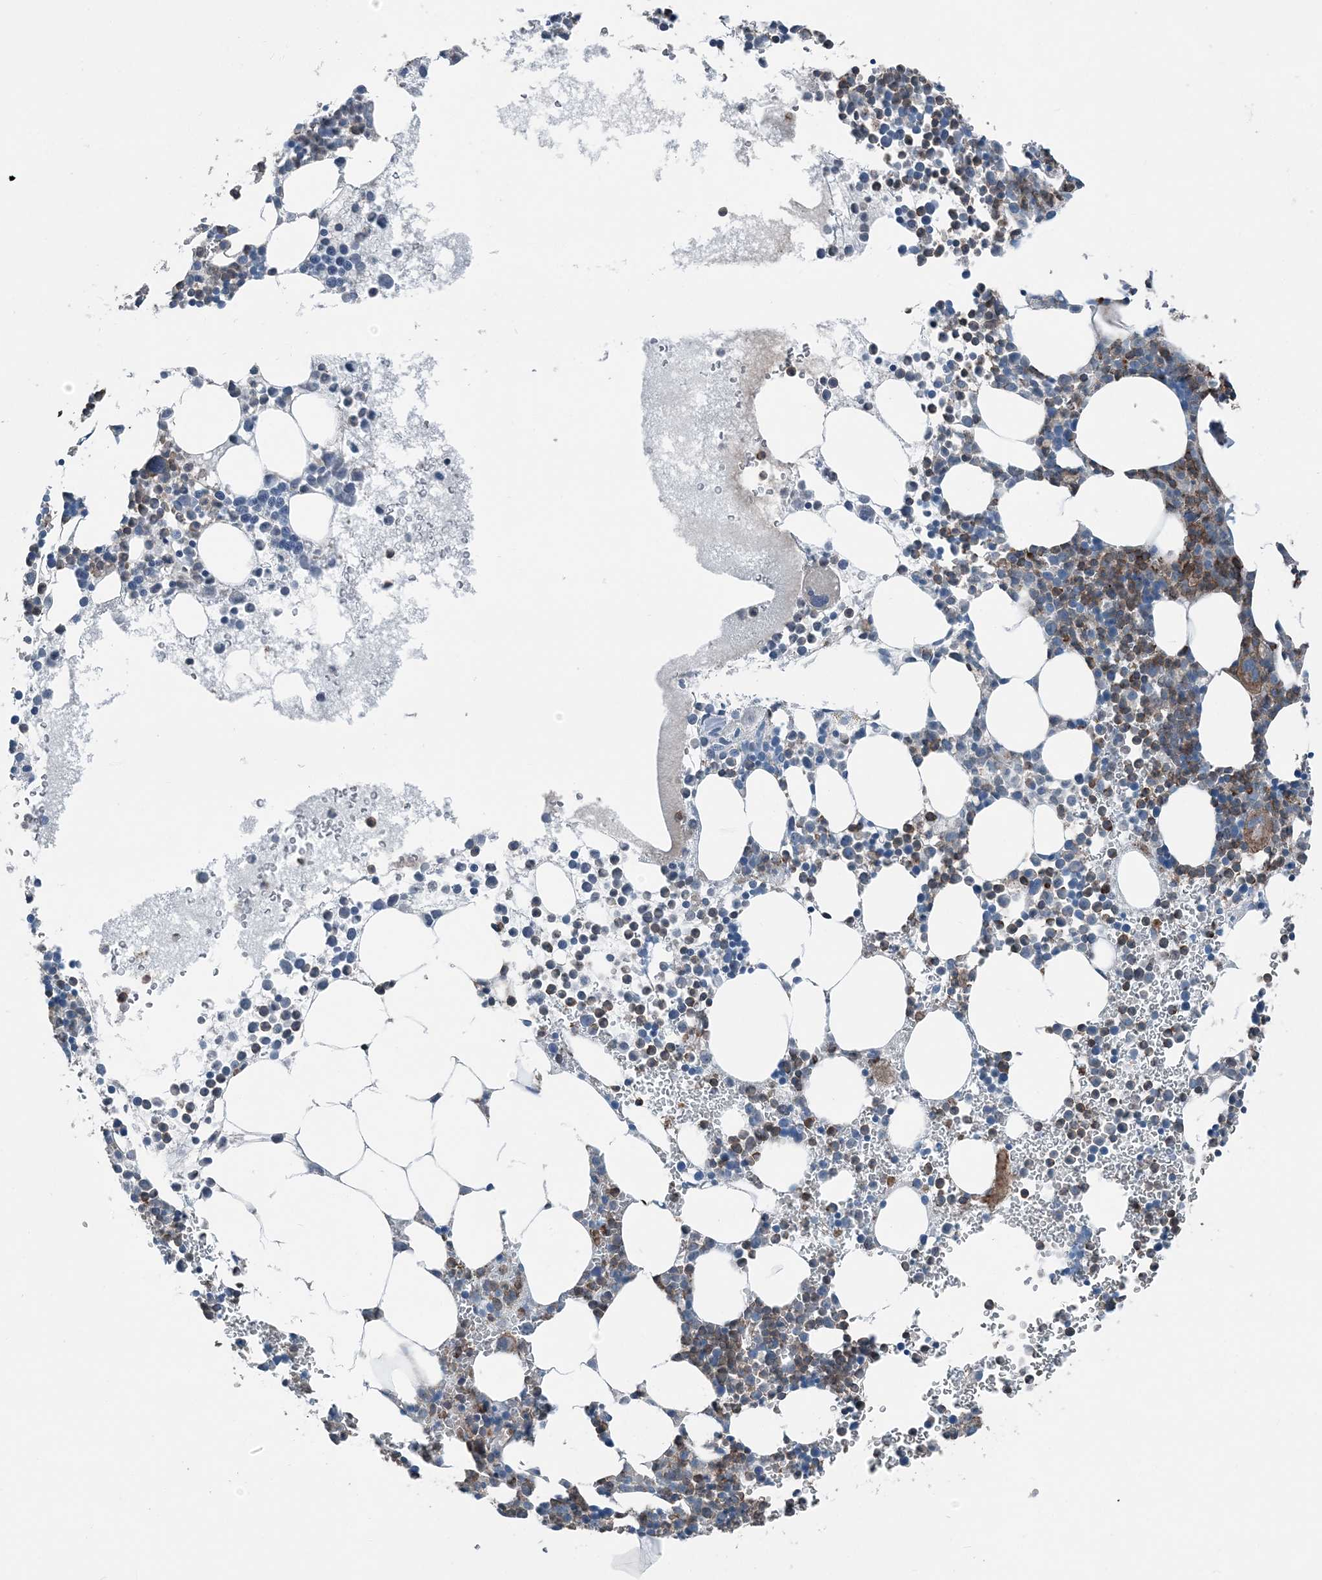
{"staining": {"intensity": "moderate", "quantity": "25%-75%", "location": "cytoplasmic/membranous"}, "tissue": "bone marrow", "cell_type": "Hematopoietic cells", "image_type": "normal", "snomed": [{"axis": "morphology", "description": "Normal tissue, NOS"}, {"axis": "topography", "description": "Bone marrow"}], "caption": "Protein expression analysis of unremarkable human bone marrow reveals moderate cytoplasmic/membranous staining in approximately 25%-75% of hematopoietic cells.", "gene": "CFL1", "patient": {"sex": "female", "age": 78}}